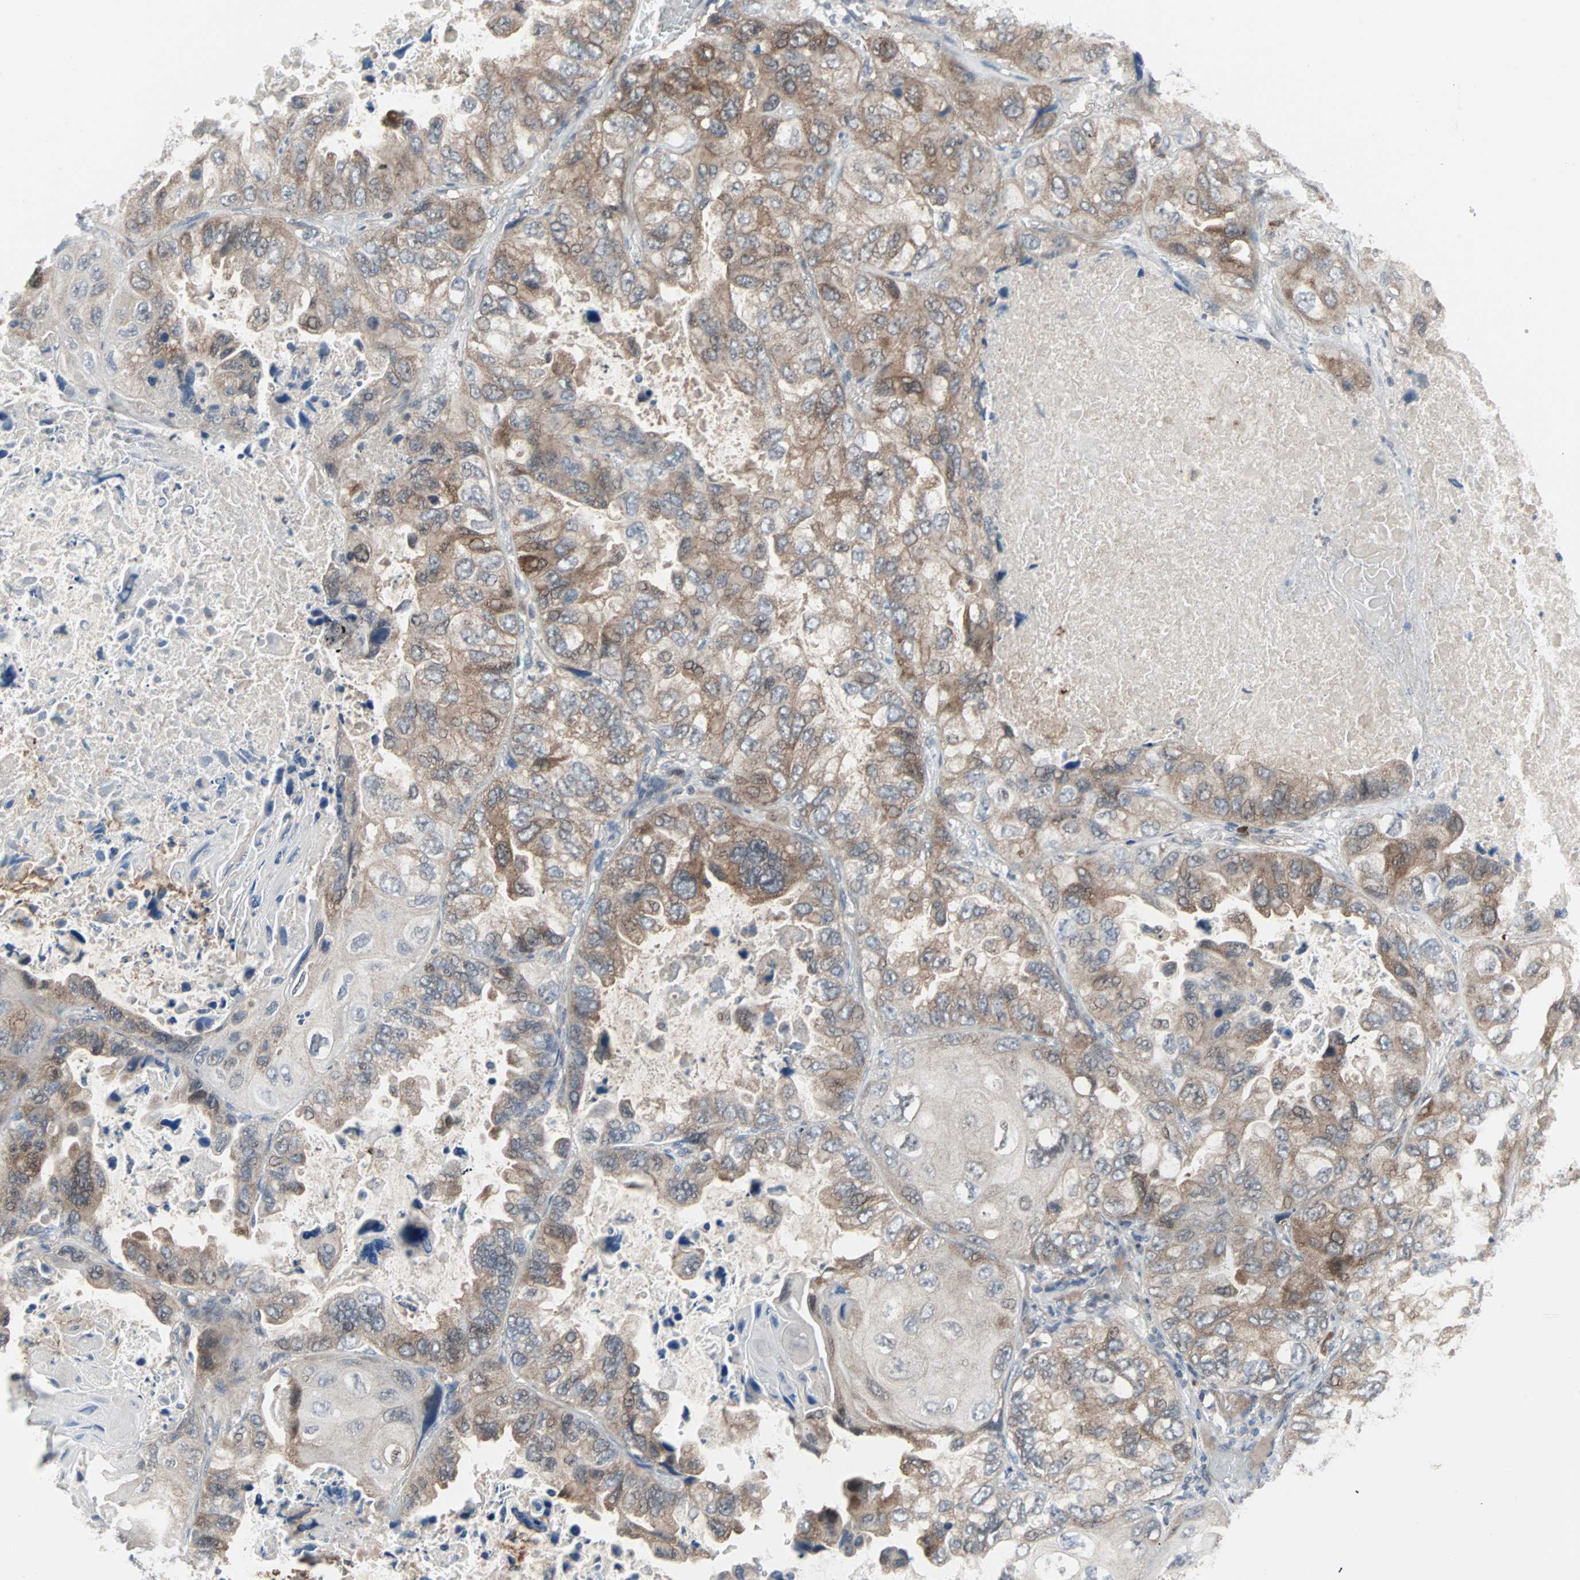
{"staining": {"intensity": "moderate", "quantity": "25%-75%", "location": "cytoplasmic/membranous,nuclear"}, "tissue": "lung cancer", "cell_type": "Tumor cells", "image_type": "cancer", "snomed": [{"axis": "morphology", "description": "Squamous cell carcinoma, NOS"}, {"axis": "topography", "description": "Lung"}], "caption": "Lung squamous cell carcinoma was stained to show a protein in brown. There is medium levels of moderate cytoplasmic/membranous and nuclear positivity in about 25%-75% of tumor cells. Ihc stains the protein in brown and the nuclei are stained blue.", "gene": "CASP3", "patient": {"sex": "female", "age": 73}}